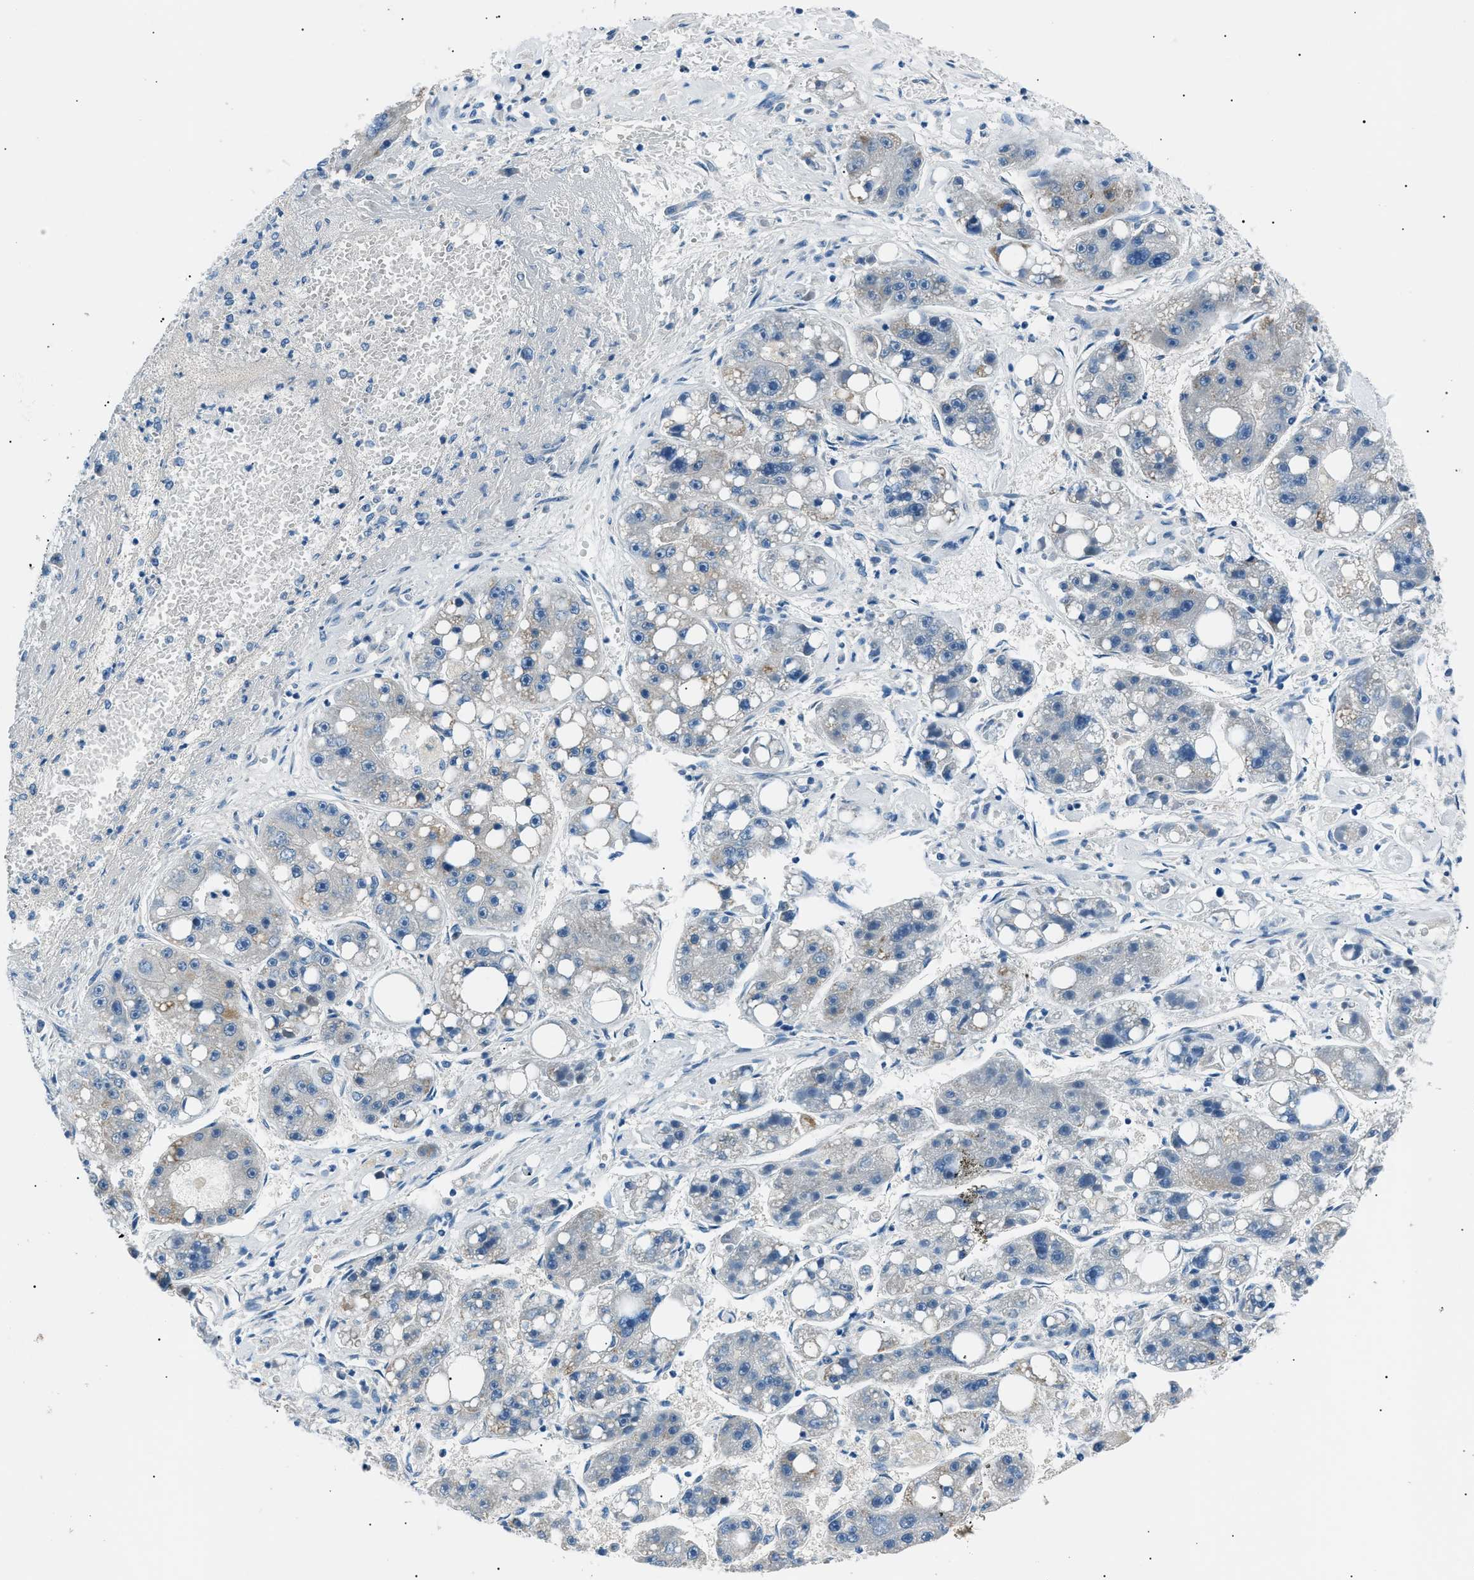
{"staining": {"intensity": "negative", "quantity": "none", "location": "none"}, "tissue": "liver cancer", "cell_type": "Tumor cells", "image_type": "cancer", "snomed": [{"axis": "morphology", "description": "Carcinoma, Hepatocellular, NOS"}, {"axis": "topography", "description": "Liver"}], "caption": "Liver hepatocellular carcinoma was stained to show a protein in brown. There is no significant staining in tumor cells.", "gene": "LRRC37B", "patient": {"sex": "female", "age": 61}}